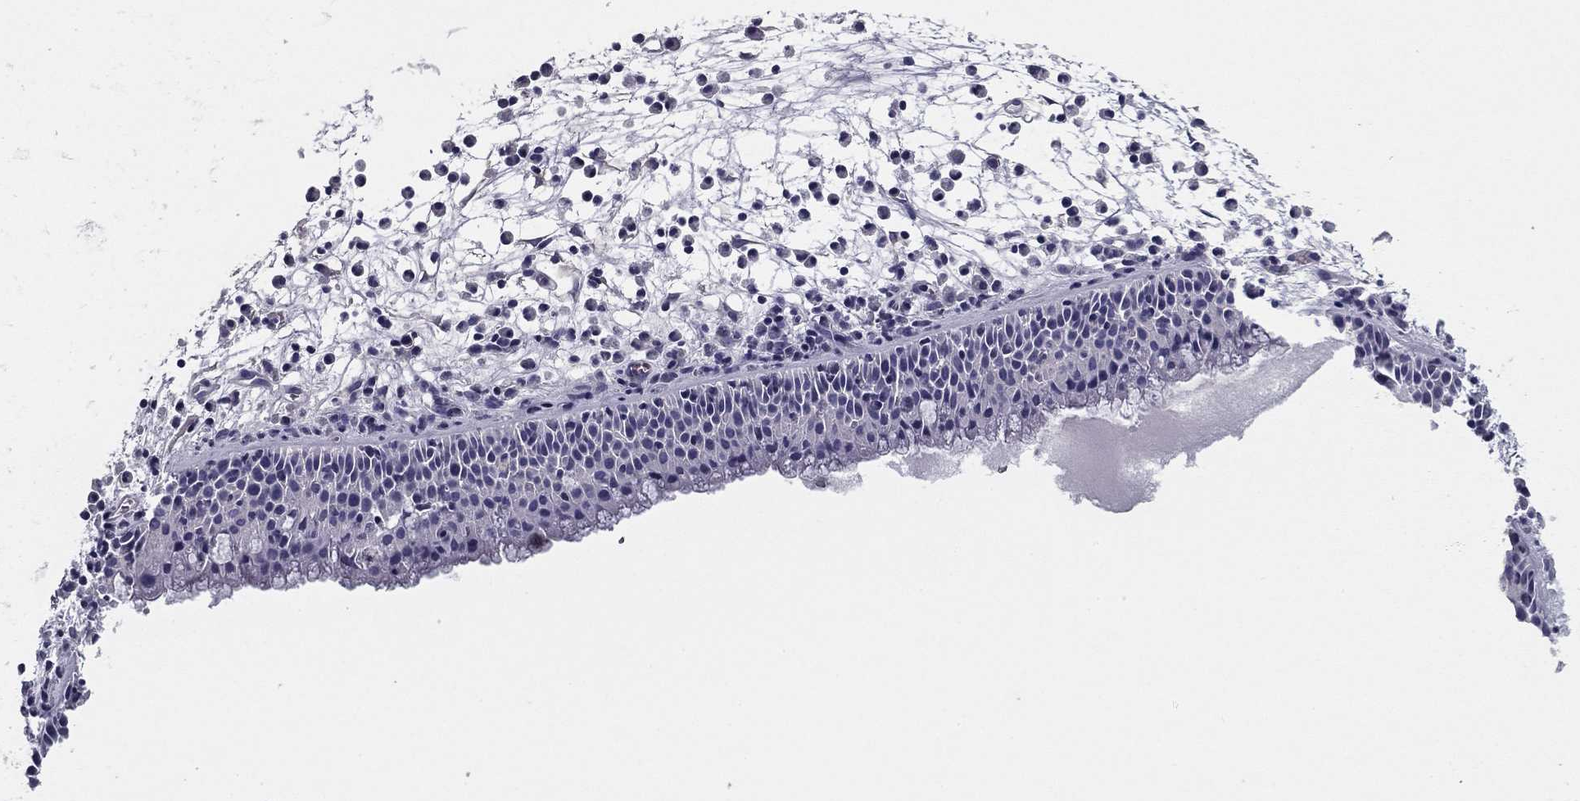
{"staining": {"intensity": "negative", "quantity": "none", "location": "none"}, "tissue": "nasopharynx", "cell_type": "Respiratory epithelial cells", "image_type": "normal", "snomed": [{"axis": "morphology", "description": "Normal tissue, NOS"}, {"axis": "topography", "description": "Nasopharynx"}], "caption": "Respiratory epithelial cells show no significant staining in normal nasopharynx.", "gene": "FLNC", "patient": {"sex": "female", "age": 73}}